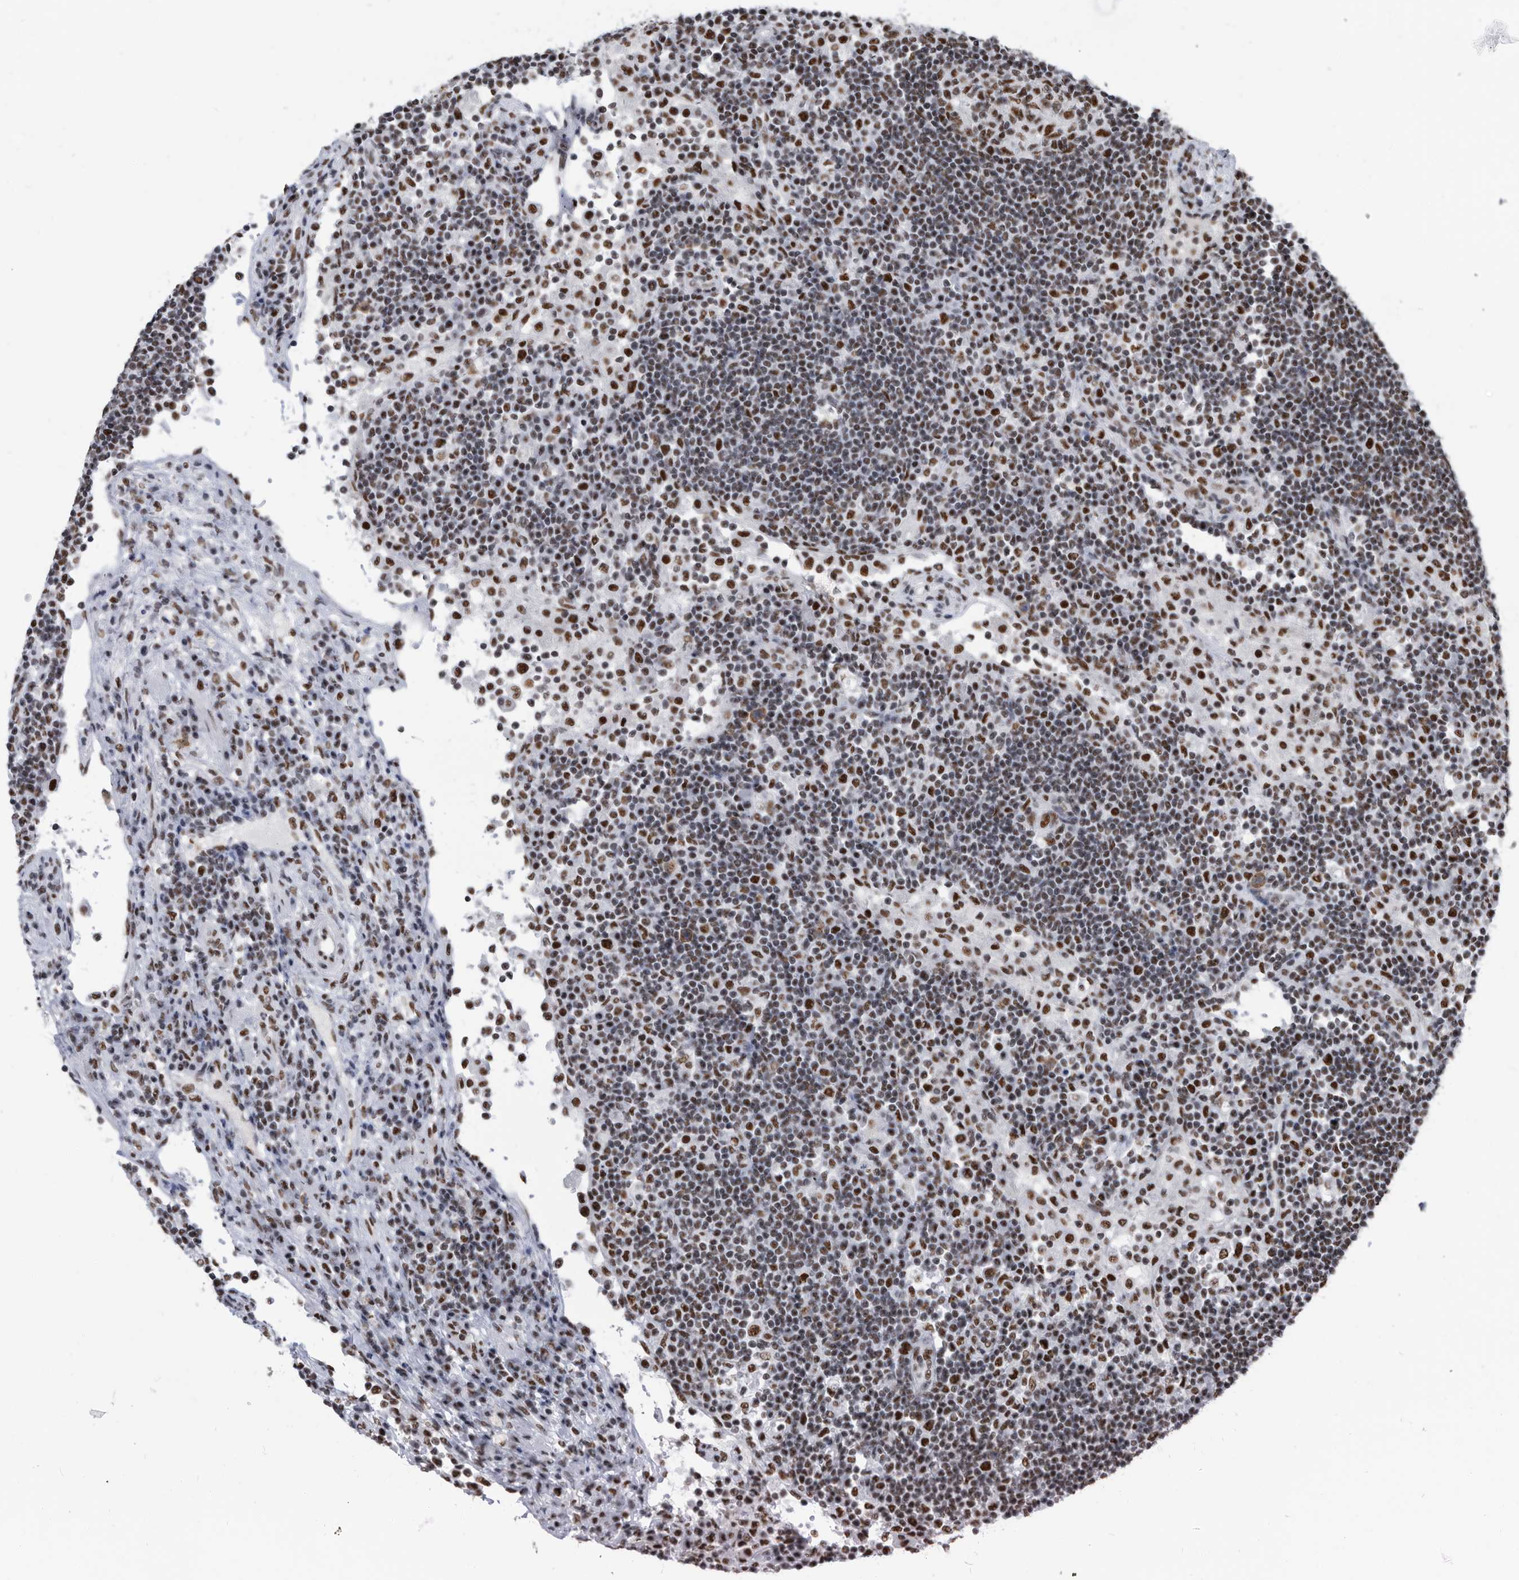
{"staining": {"intensity": "strong", "quantity": ">75%", "location": "nuclear"}, "tissue": "lymph node", "cell_type": "Germinal center cells", "image_type": "normal", "snomed": [{"axis": "morphology", "description": "Normal tissue, NOS"}, {"axis": "topography", "description": "Lymph node"}], "caption": "IHC staining of normal lymph node, which reveals high levels of strong nuclear positivity in about >75% of germinal center cells indicating strong nuclear protein expression. The staining was performed using DAB (3,3'-diaminobenzidine) (brown) for protein detection and nuclei were counterstained in hematoxylin (blue).", "gene": "SF3A1", "patient": {"sex": "female", "age": 53}}